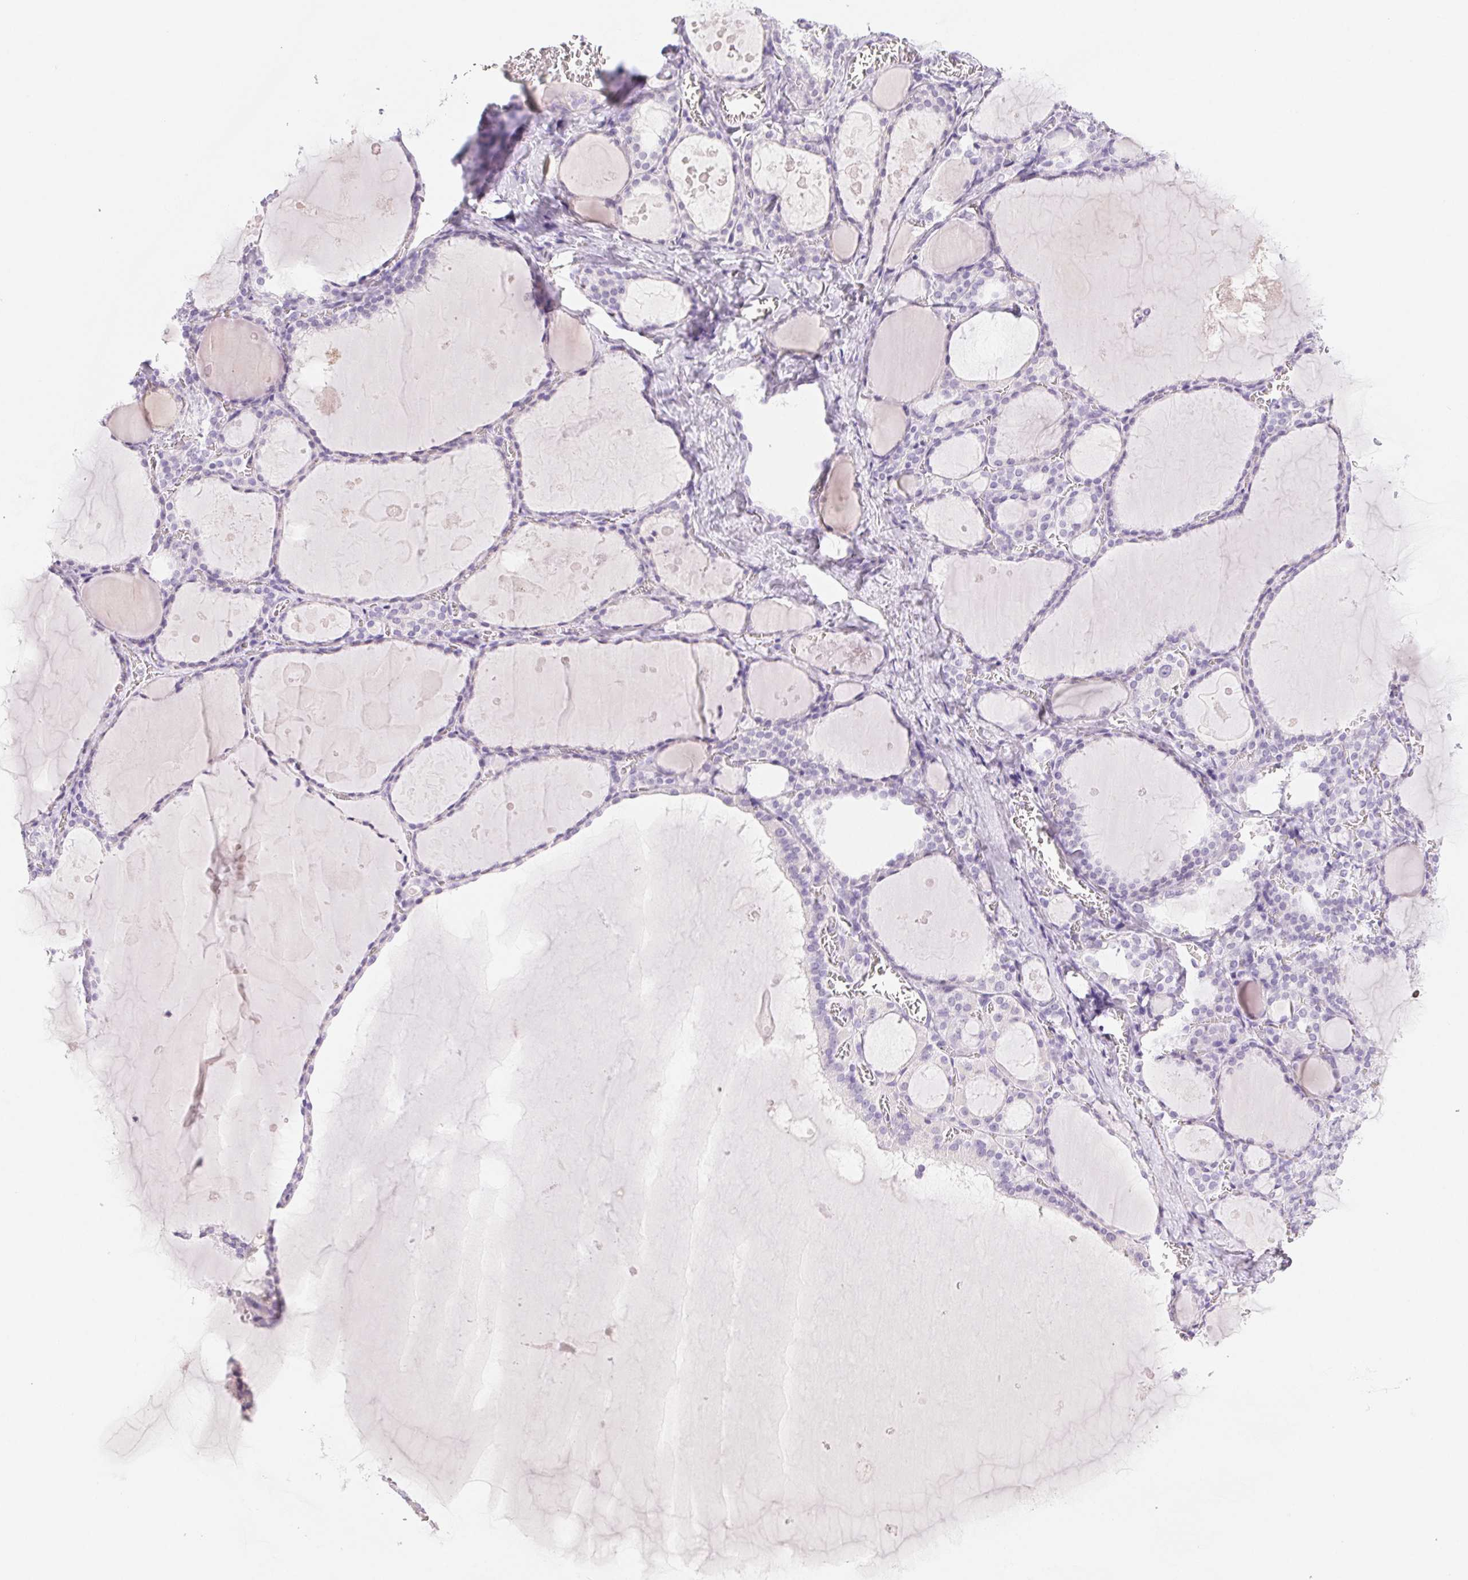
{"staining": {"intensity": "negative", "quantity": "none", "location": "none"}, "tissue": "thyroid gland", "cell_type": "Glandular cells", "image_type": "normal", "snomed": [{"axis": "morphology", "description": "Normal tissue, NOS"}, {"axis": "topography", "description": "Thyroid gland"}], "caption": "Benign thyroid gland was stained to show a protein in brown. There is no significant staining in glandular cells. The staining is performed using DAB (3,3'-diaminobenzidine) brown chromogen with nuclei counter-stained in using hematoxylin.", "gene": "ST8SIA3", "patient": {"sex": "male", "age": 56}}